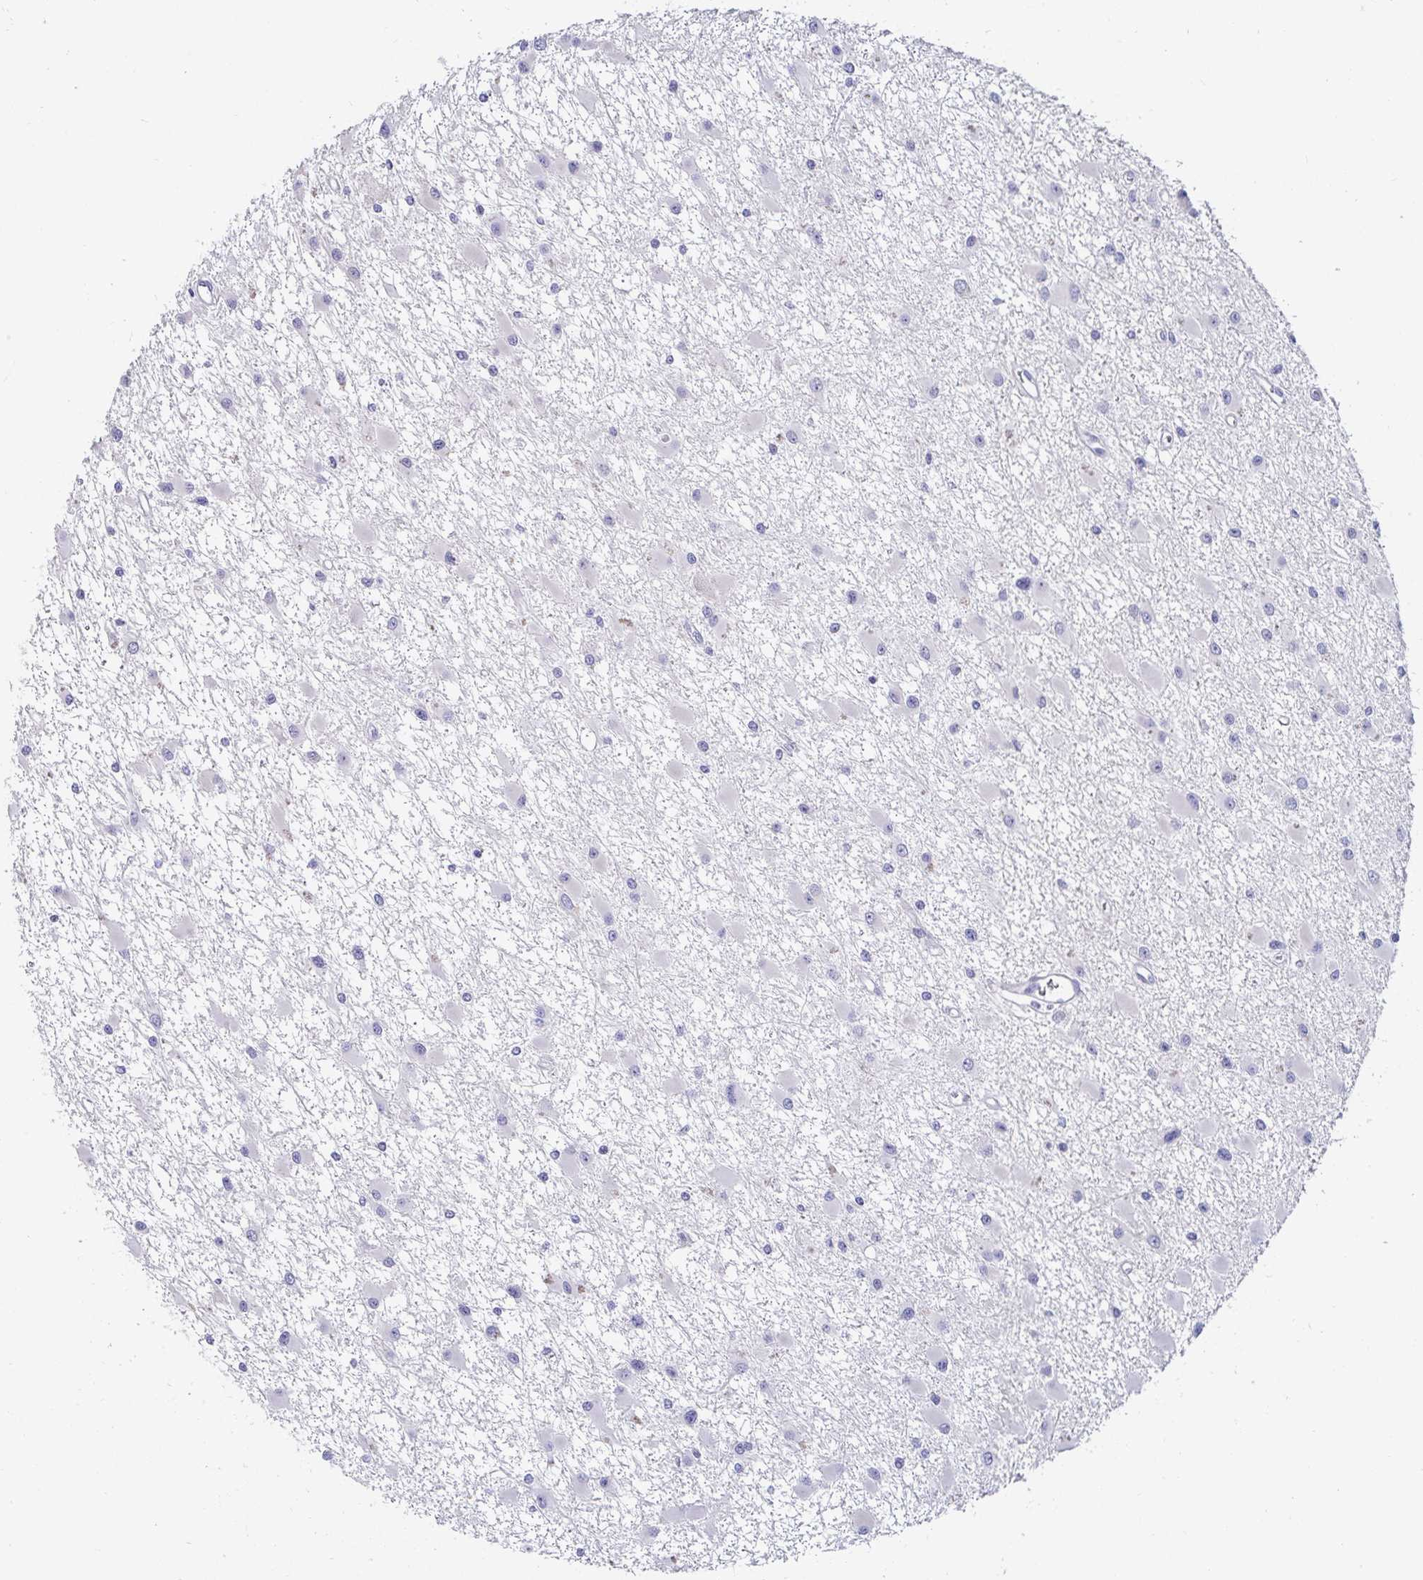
{"staining": {"intensity": "negative", "quantity": "none", "location": "none"}, "tissue": "glioma", "cell_type": "Tumor cells", "image_type": "cancer", "snomed": [{"axis": "morphology", "description": "Glioma, malignant, High grade"}, {"axis": "topography", "description": "Brain"}], "caption": "Tumor cells show no significant protein staining in glioma.", "gene": "C4orf17", "patient": {"sex": "male", "age": 54}}